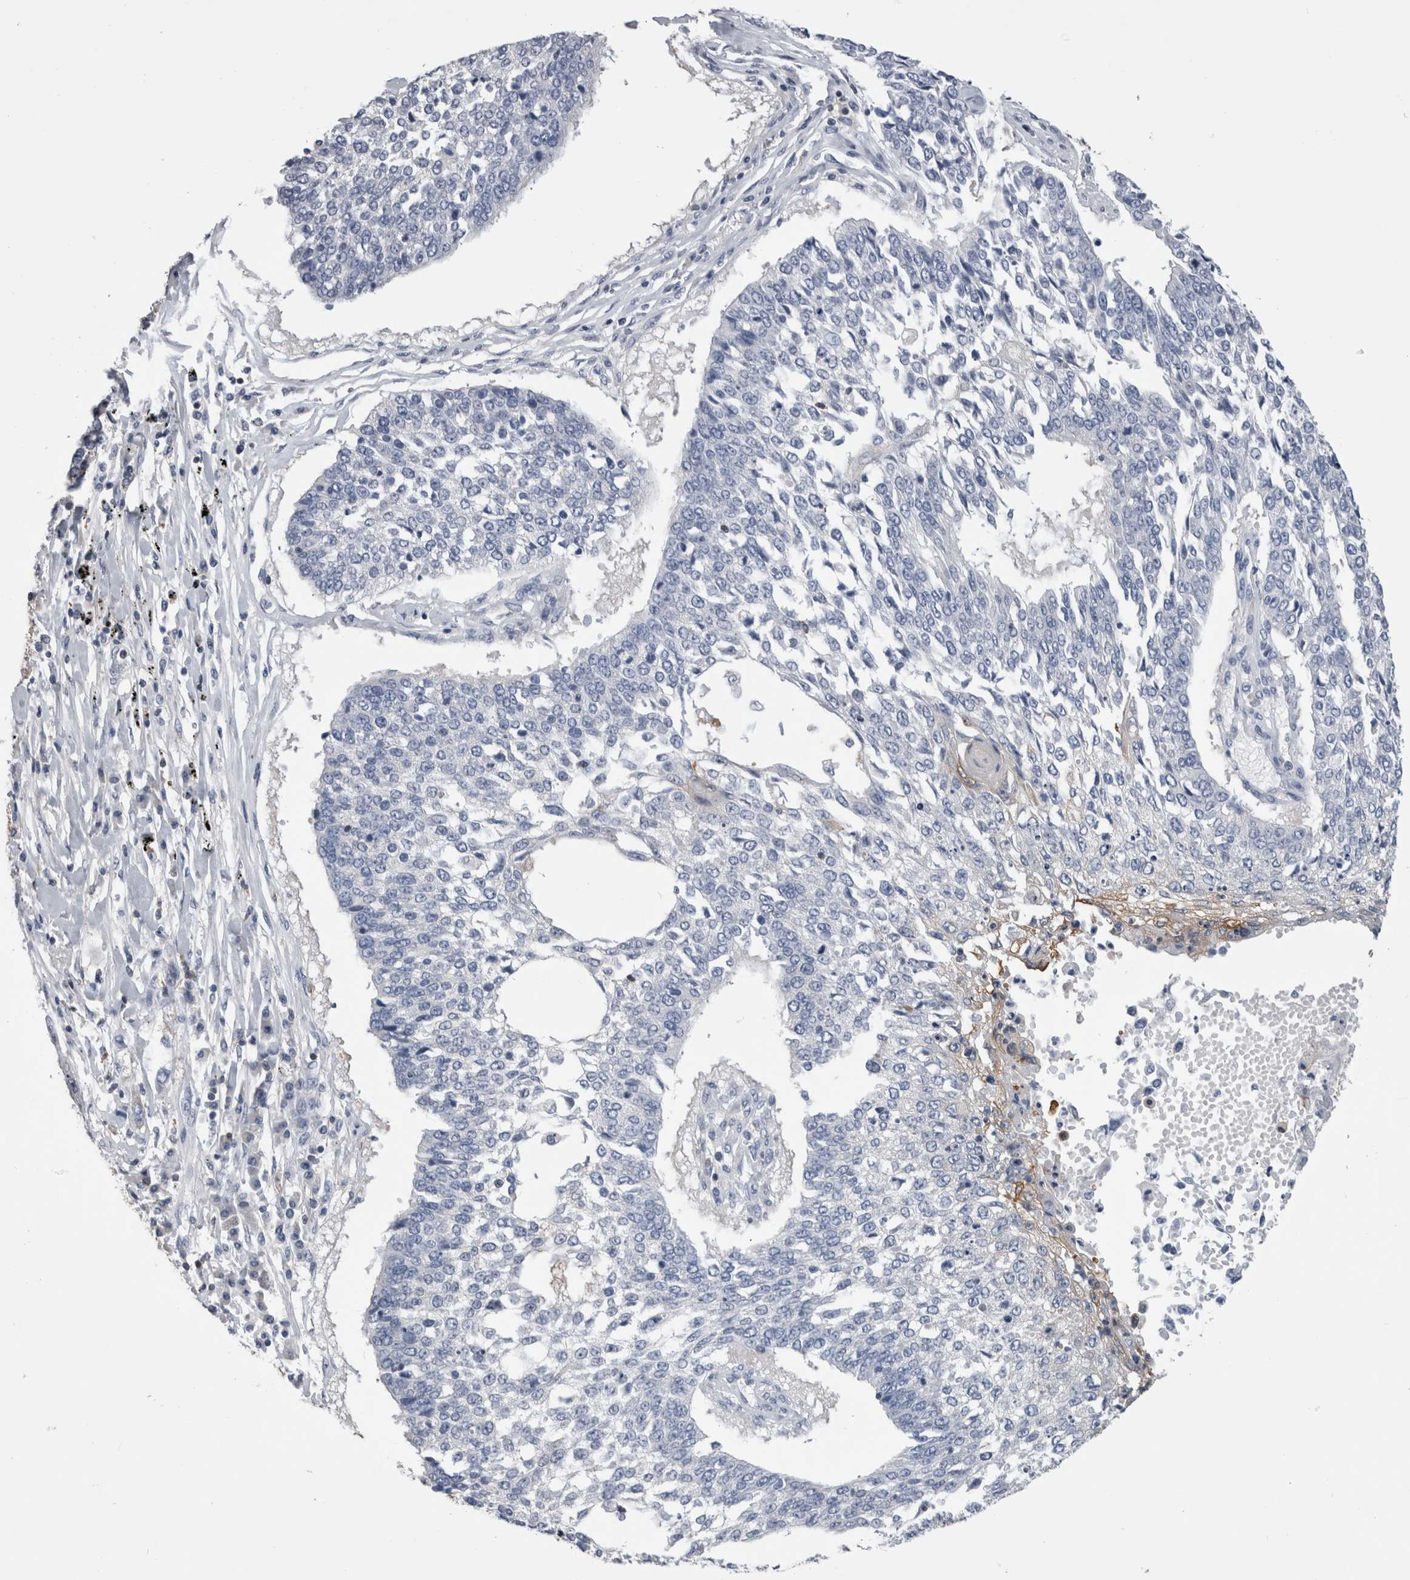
{"staining": {"intensity": "weak", "quantity": "<25%", "location": "cytoplasmic/membranous"}, "tissue": "lung cancer", "cell_type": "Tumor cells", "image_type": "cancer", "snomed": [{"axis": "morphology", "description": "Normal tissue, NOS"}, {"axis": "morphology", "description": "Squamous cell carcinoma, NOS"}, {"axis": "topography", "description": "Cartilage tissue"}, {"axis": "topography", "description": "Bronchus"}, {"axis": "topography", "description": "Lung"}, {"axis": "topography", "description": "Peripheral nerve tissue"}], "caption": "The photomicrograph shows no staining of tumor cells in lung squamous cell carcinoma.", "gene": "DCTN6", "patient": {"sex": "female", "age": 49}}